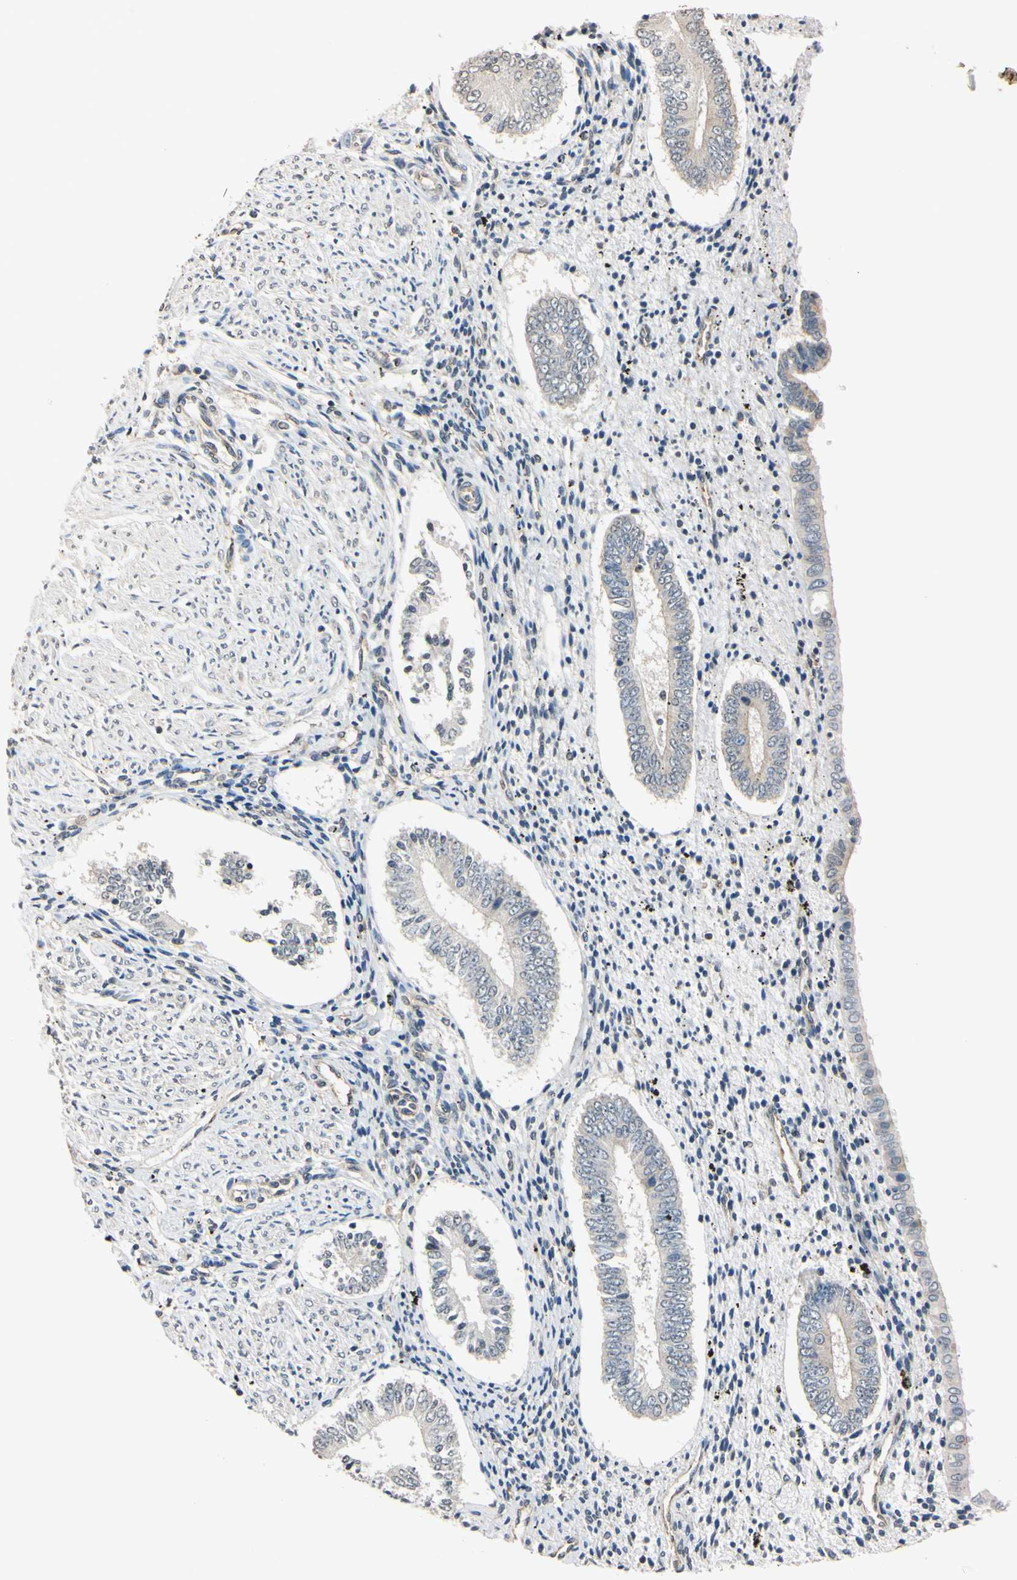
{"staining": {"intensity": "weak", "quantity": "<25%", "location": "cytoplasmic/membranous"}, "tissue": "endometrium", "cell_type": "Cells in endometrial stroma", "image_type": "normal", "snomed": [{"axis": "morphology", "description": "Normal tissue, NOS"}, {"axis": "topography", "description": "Endometrium"}], "caption": "An image of endometrium stained for a protein exhibits no brown staining in cells in endometrial stroma. The staining was performed using DAB (3,3'-diaminobenzidine) to visualize the protein expression in brown, while the nuclei were stained in blue with hematoxylin (Magnification: 20x).", "gene": "EPN1", "patient": {"sex": "female", "age": 42}}